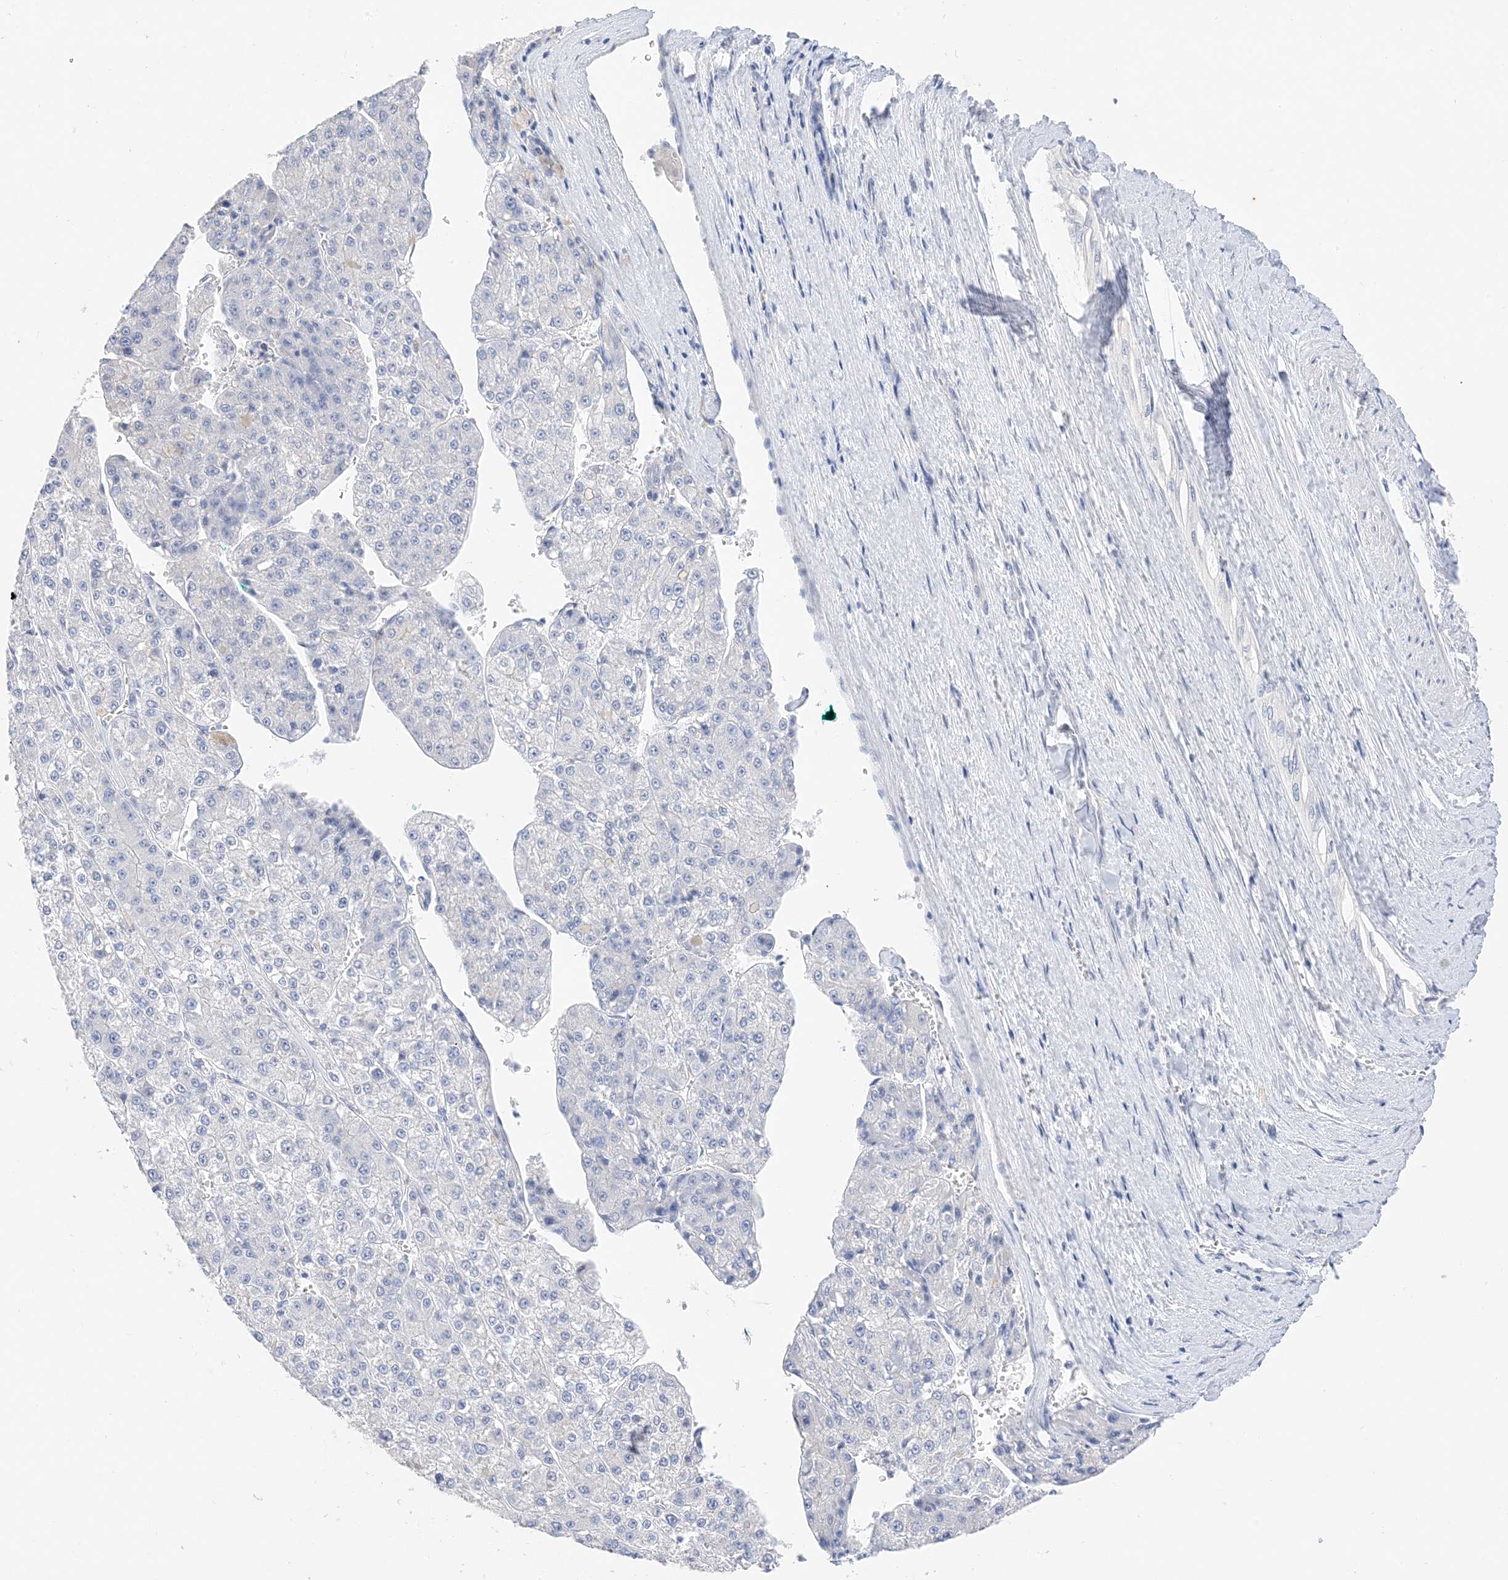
{"staining": {"intensity": "negative", "quantity": "none", "location": "none"}, "tissue": "liver cancer", "cell_type": "Tumor cells", "image_type": "cancer", "snomed": [{"axis": "morphology", "description": "Carcinoma, Hepatocellular, NOS"}, {"axis": "topography", "description": "Liver"}], "caption": "Immunohistochemical staining of liver hepatocellular carcinoma shows no significant expression in tumor cells. (DAB immunohistochemistry with hematoxylin counter stain).", "gene": "MUC17", "patient": {"sex": "female", "age": 73}}